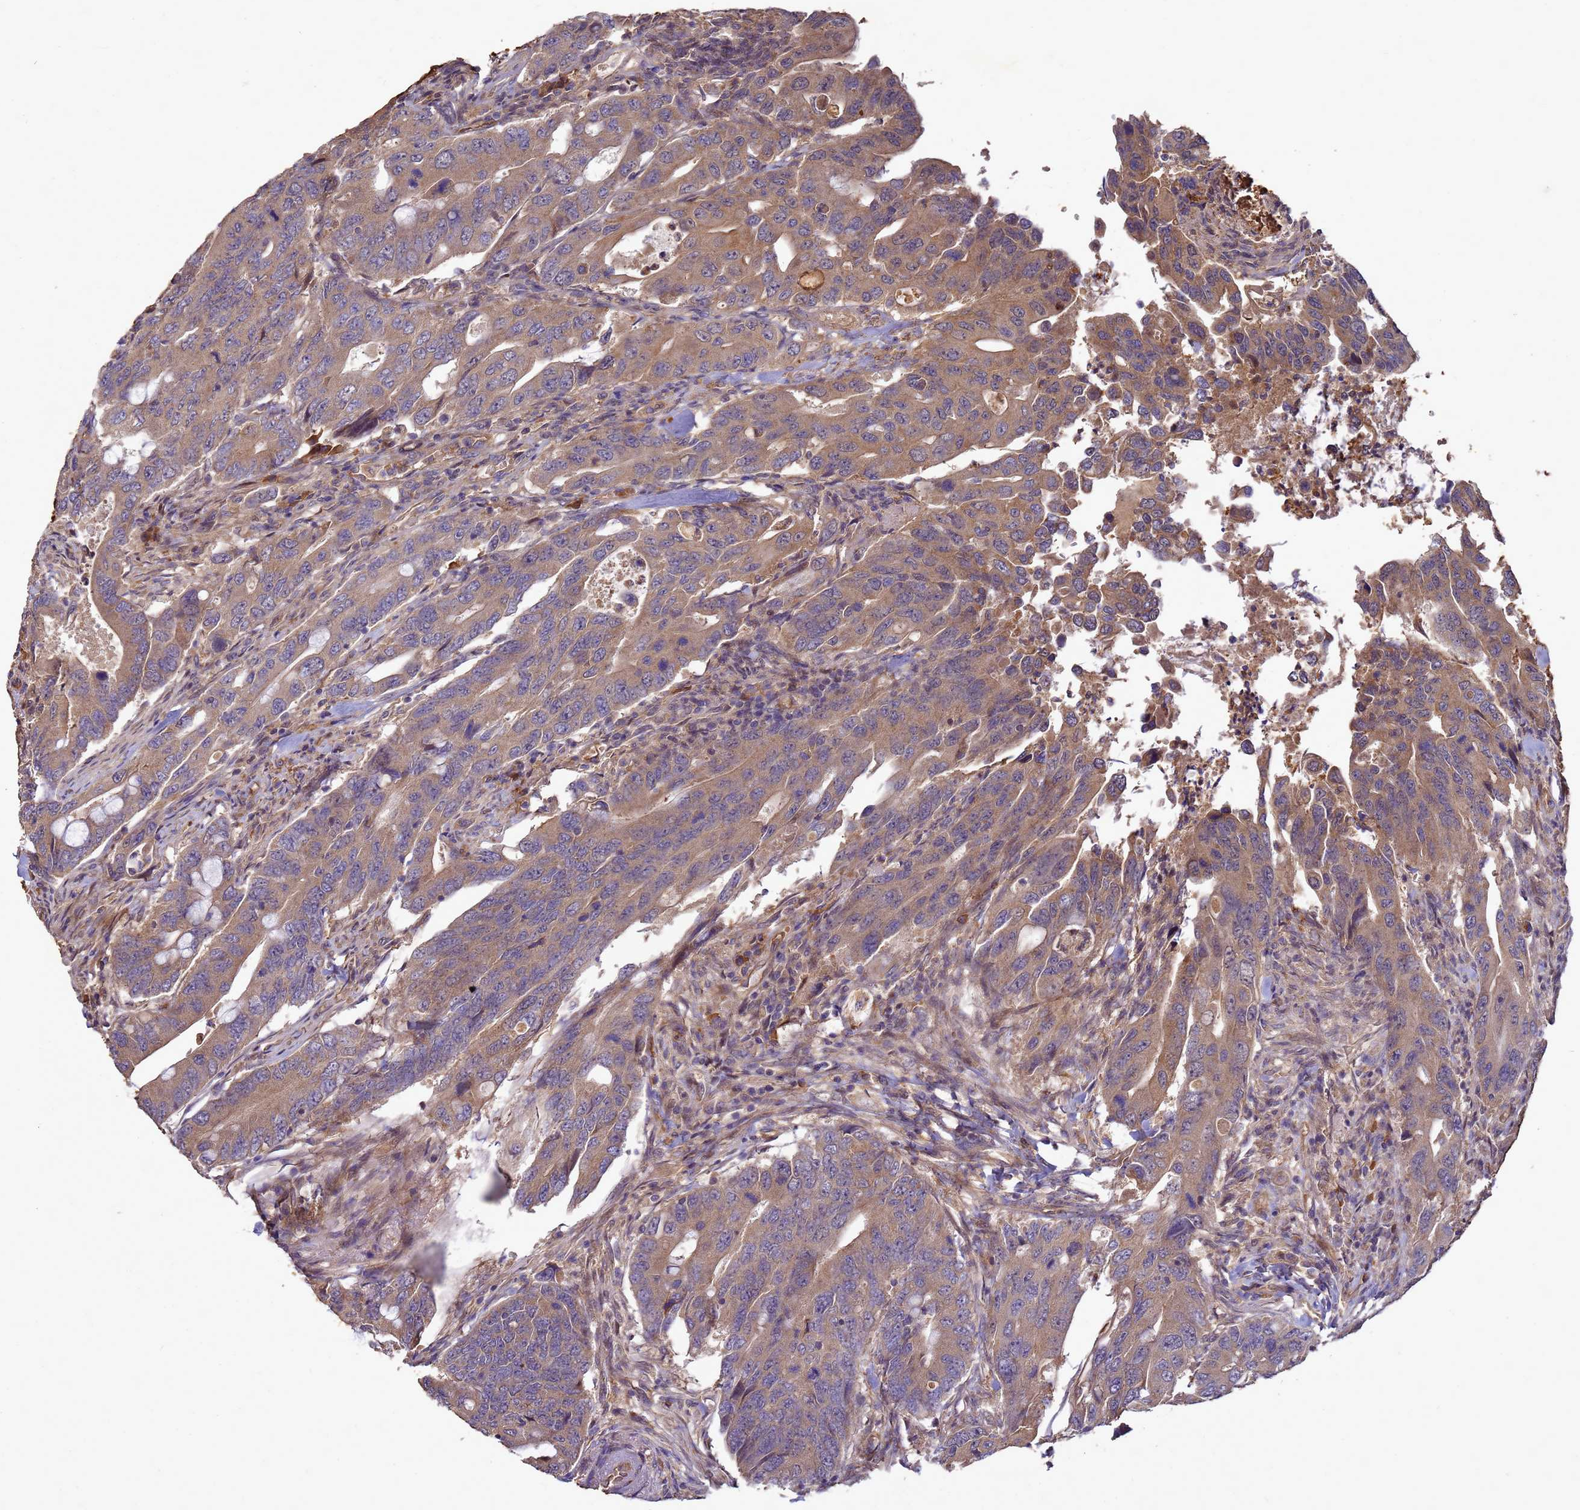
{"staining": {"intensity": "moderate", "quantity": ">75%", "location": "cytoplasmic/membranous"}, "tissue": "colorectal cancer", "cell_type": "Tumor cells", "image_type": "cancer", "snomed": [{"axis": "morphology", "description": "Adenocarcinoma, NOS"}, {"axis": "topography", "description": "Colon"}], "caption": "The photomicrograph displays a brown stain indicating the presence of a protein in the cytoplasmic/membranous of tumor cells in colorectal cancer.", "gene": "RNF215", "patient": {"sex": "male", "age": 71}}